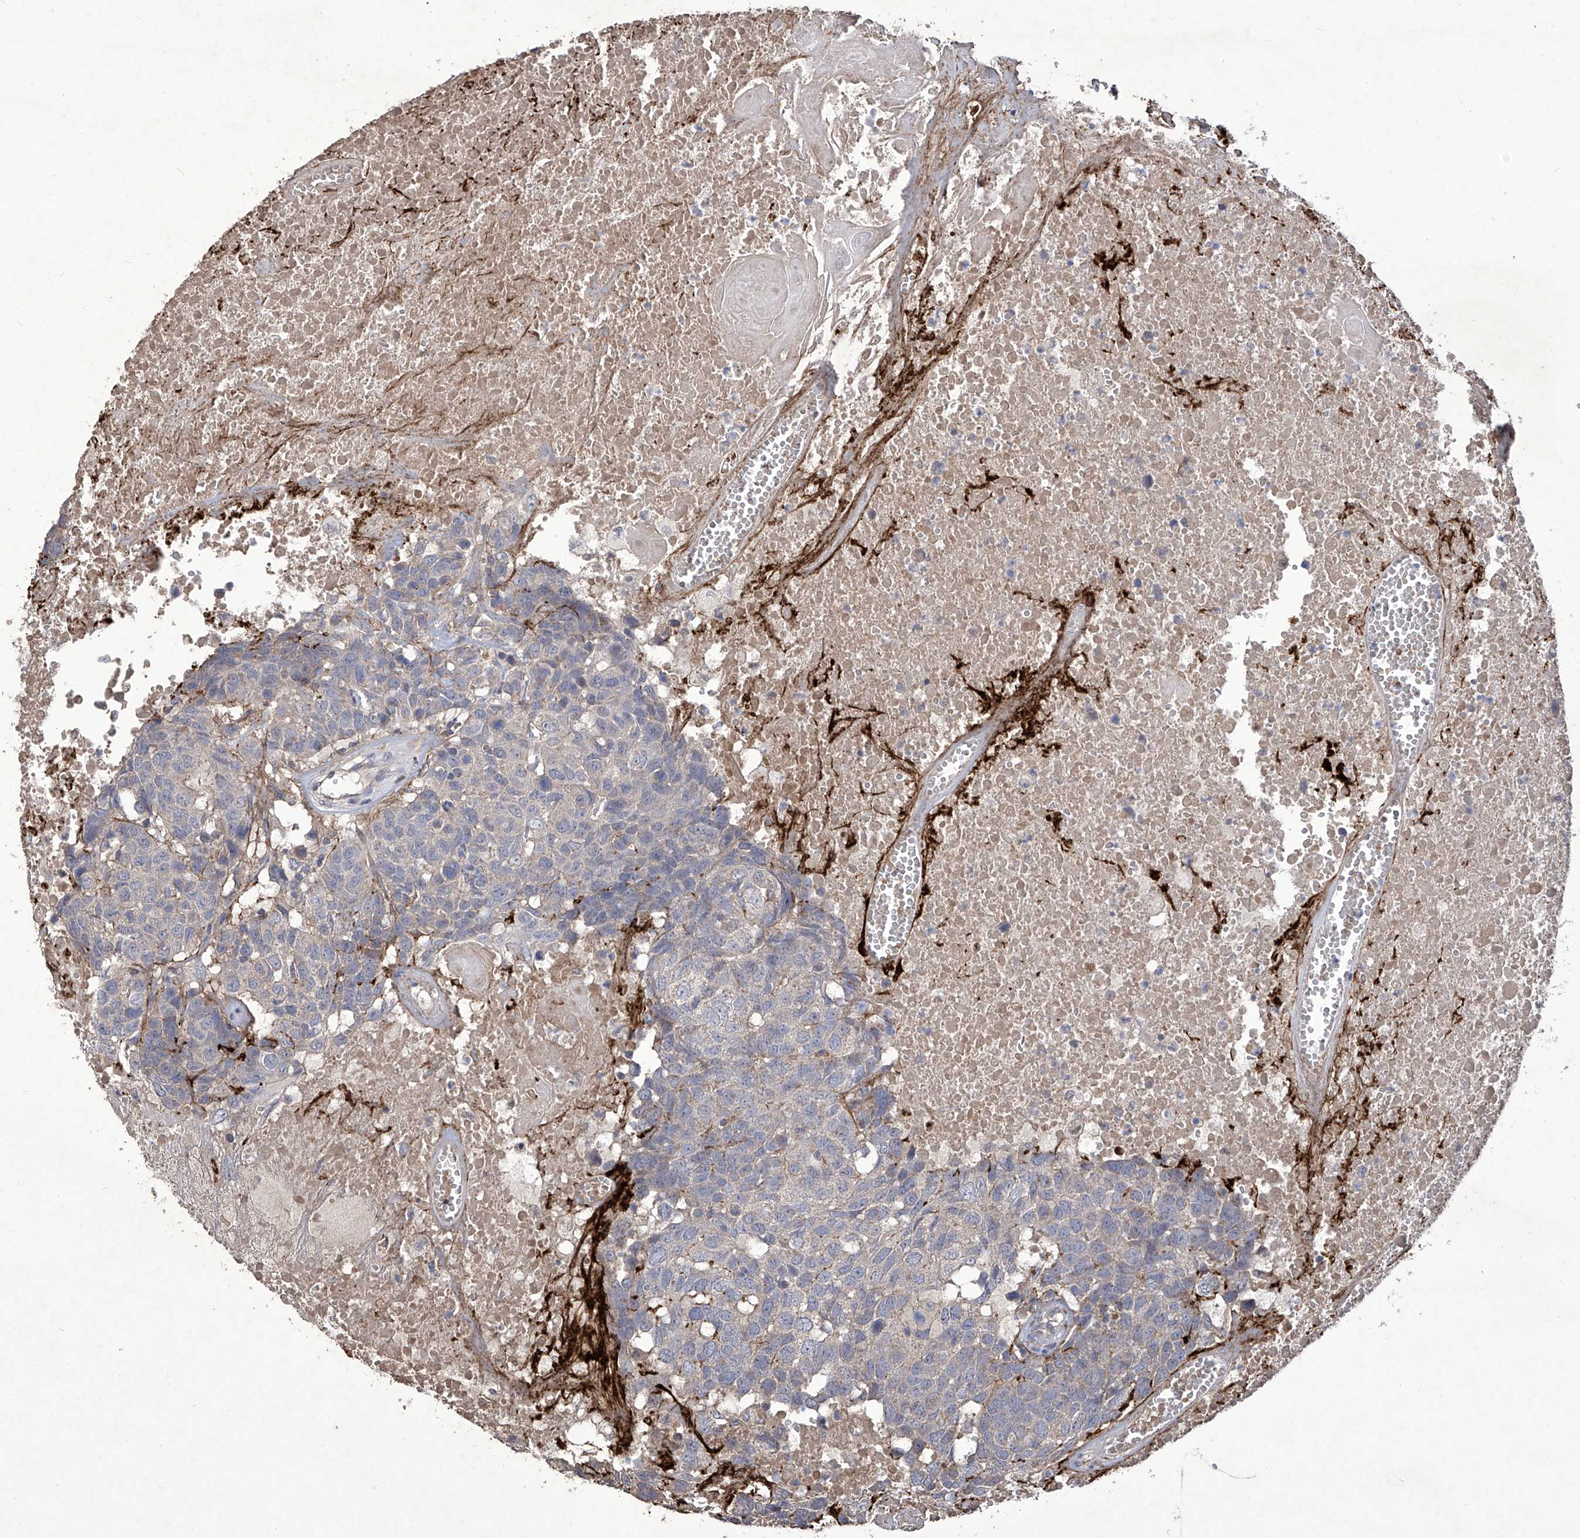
{"staining": {"intensity": "negative", "quantity": "none", "location": "none"}, "tissue": "head and neck cancer", "cell_type": "Tumor cells", "image_type": "cancer", "snomed": [{"axis": "morphology", "description": "Squamous cell carcinoma, NOS"}, {"axis": "topography", "description": "Head-Neck"}], "caption": "Immunohistochemical staining of human head and neck cancer (squamous cell carcinoma) reveals no significant expression in tumor cells.", "gene": "TXNIP", "patient": {"sex": "male", "age": 66}}